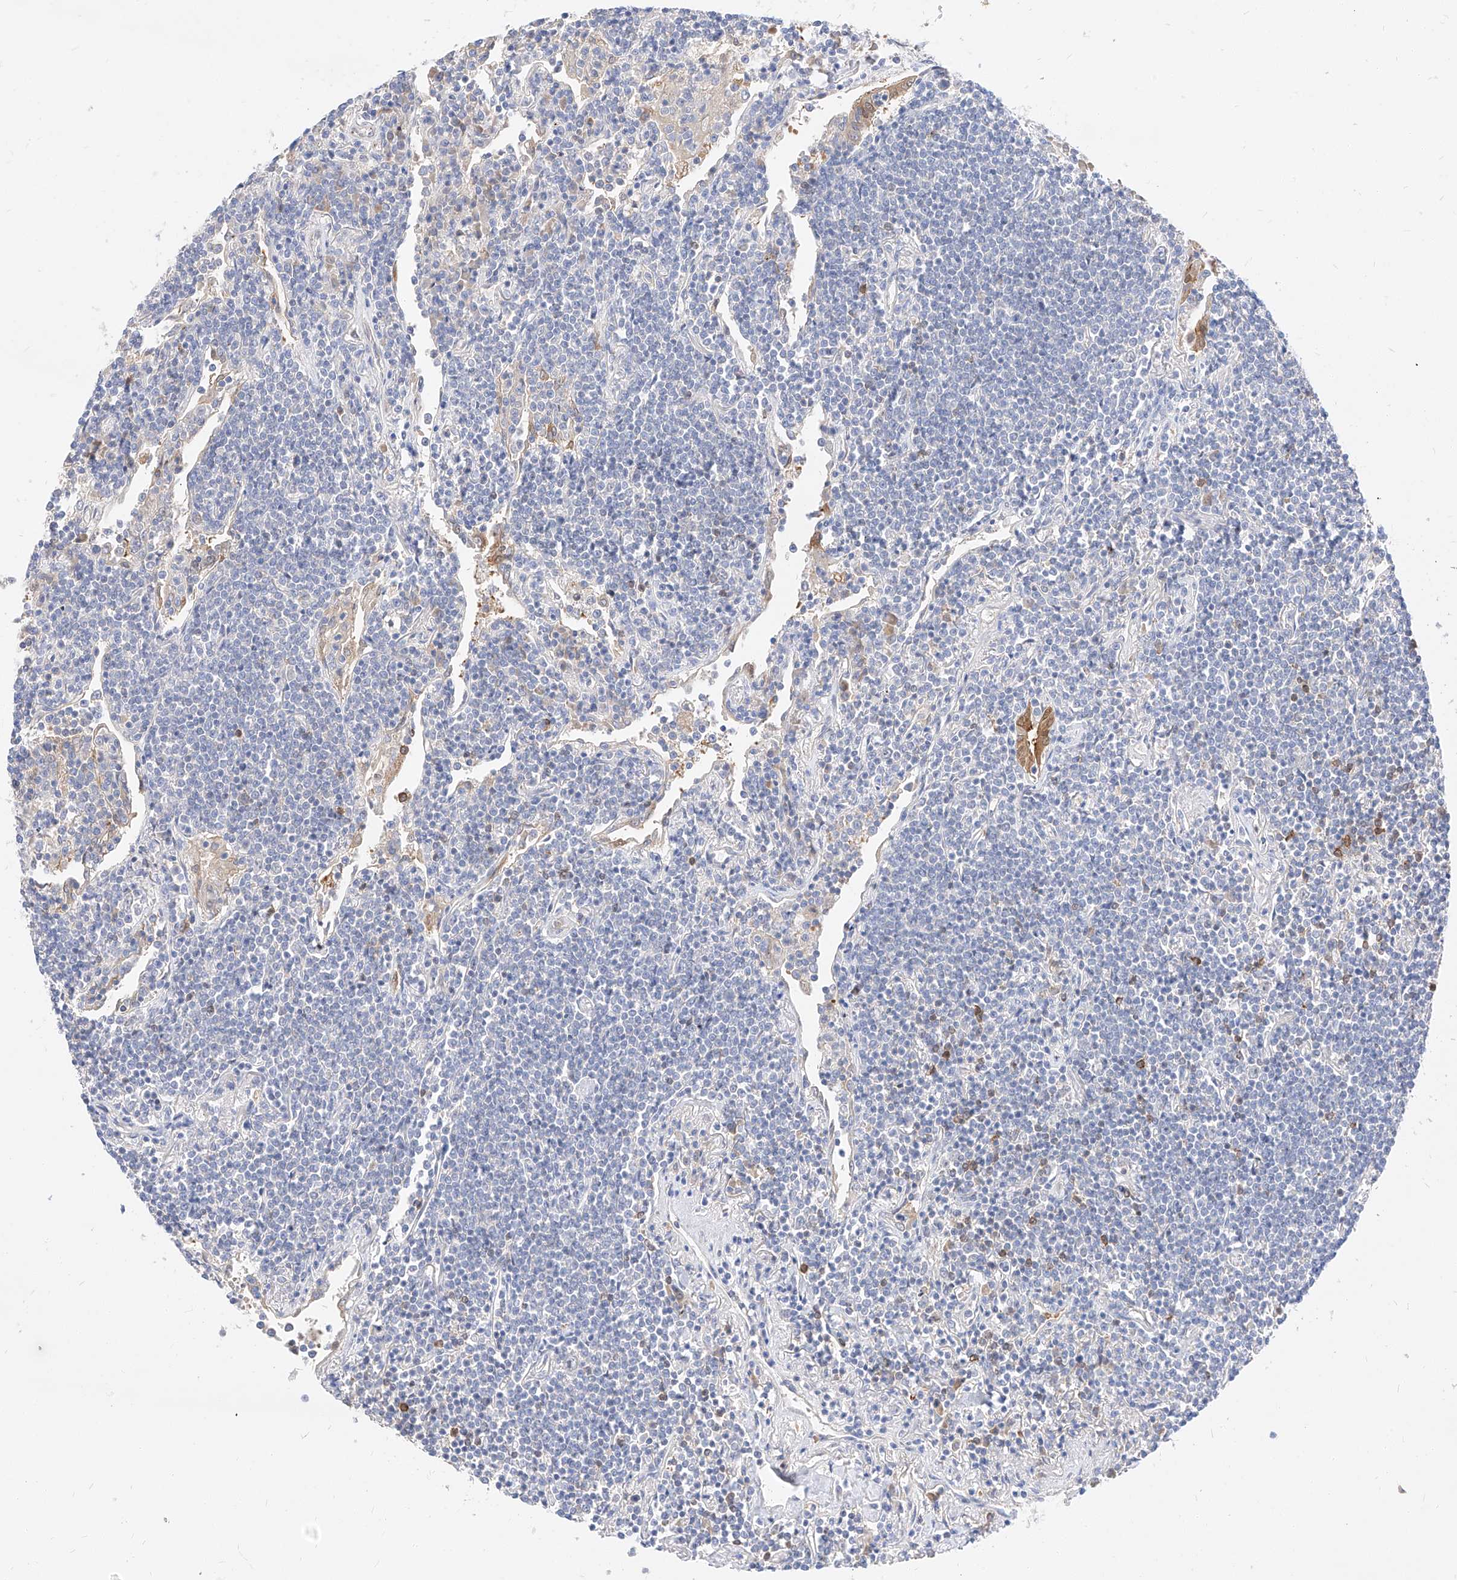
{"staining": {"intensity": "negative", "quantity": "none", "location": "none"}, "tissue": "lymphoma", "cell_type": "Tumor cells", "image_type": "cancer", "snomed": [{"axis": "morphology", "description": "Malignant lymphoma, non-Hodgkin's type, Low grade"}, {"axis": "topography", "description": "Lung"}], "caption": "Immunohistochemistry (IHC) micrograph of human lymphoma stained for a protein (brown), which shows no positivity in tumor cells.", "gene": "MAP7", "patient": {"sex": "female", "age": 71}}